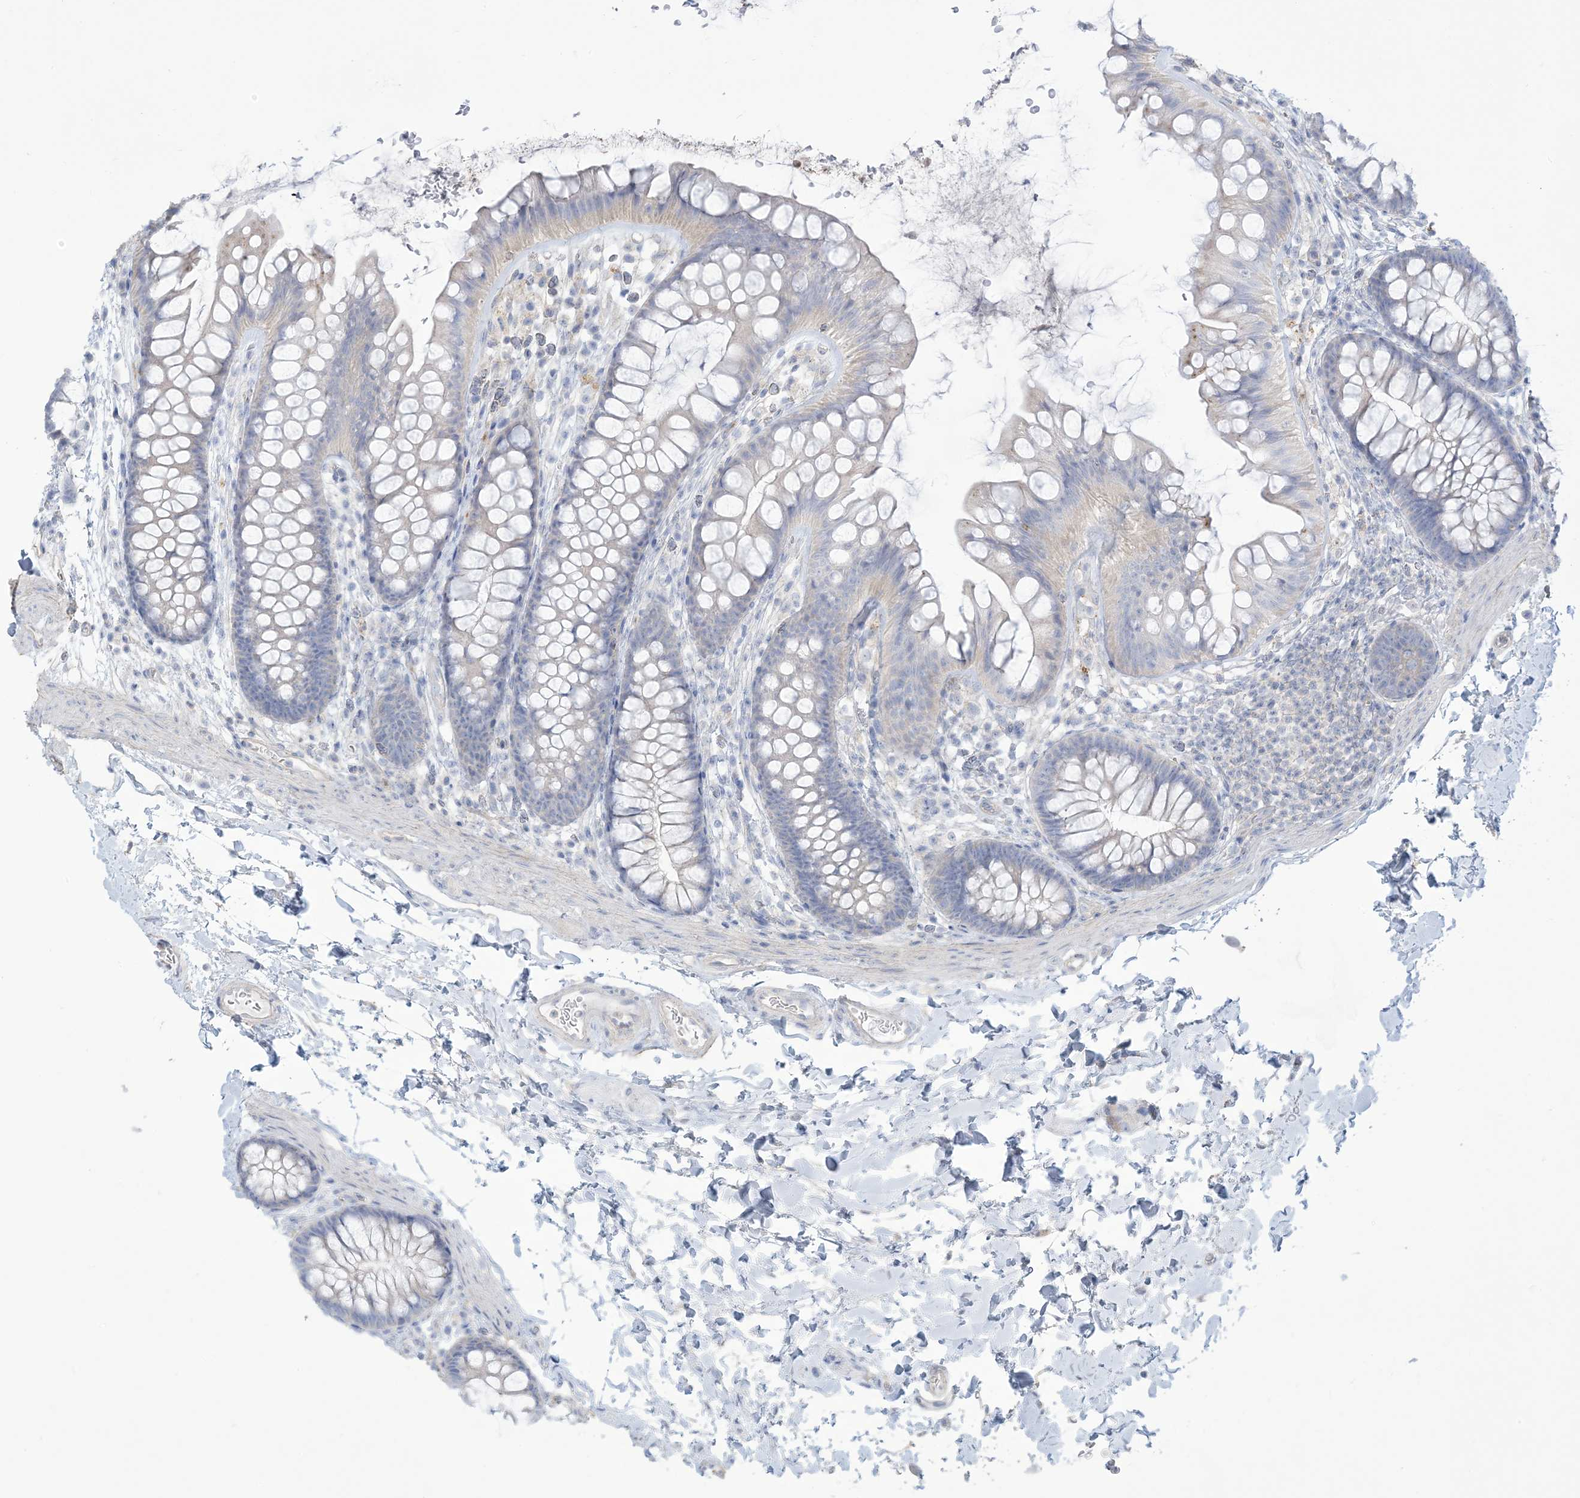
{"staining": {"intensity": "negative", "quantity": "none", "location": "none"}, "tissue": "colon", "cell_type": "Endothelial cells", "image_type": "normal", "snomed": [{"axis": "morphology", "description": "Normal tissue, NOS"}, {"axis": "topography", "description": "Colon"}], "caption": "This is a micrograph of immunohistochemistry staining of normal colon, which shows no staining in endothelial cells.", "gene": "MTHFD2L", "patient": {"sex": "female", "age": 62}}